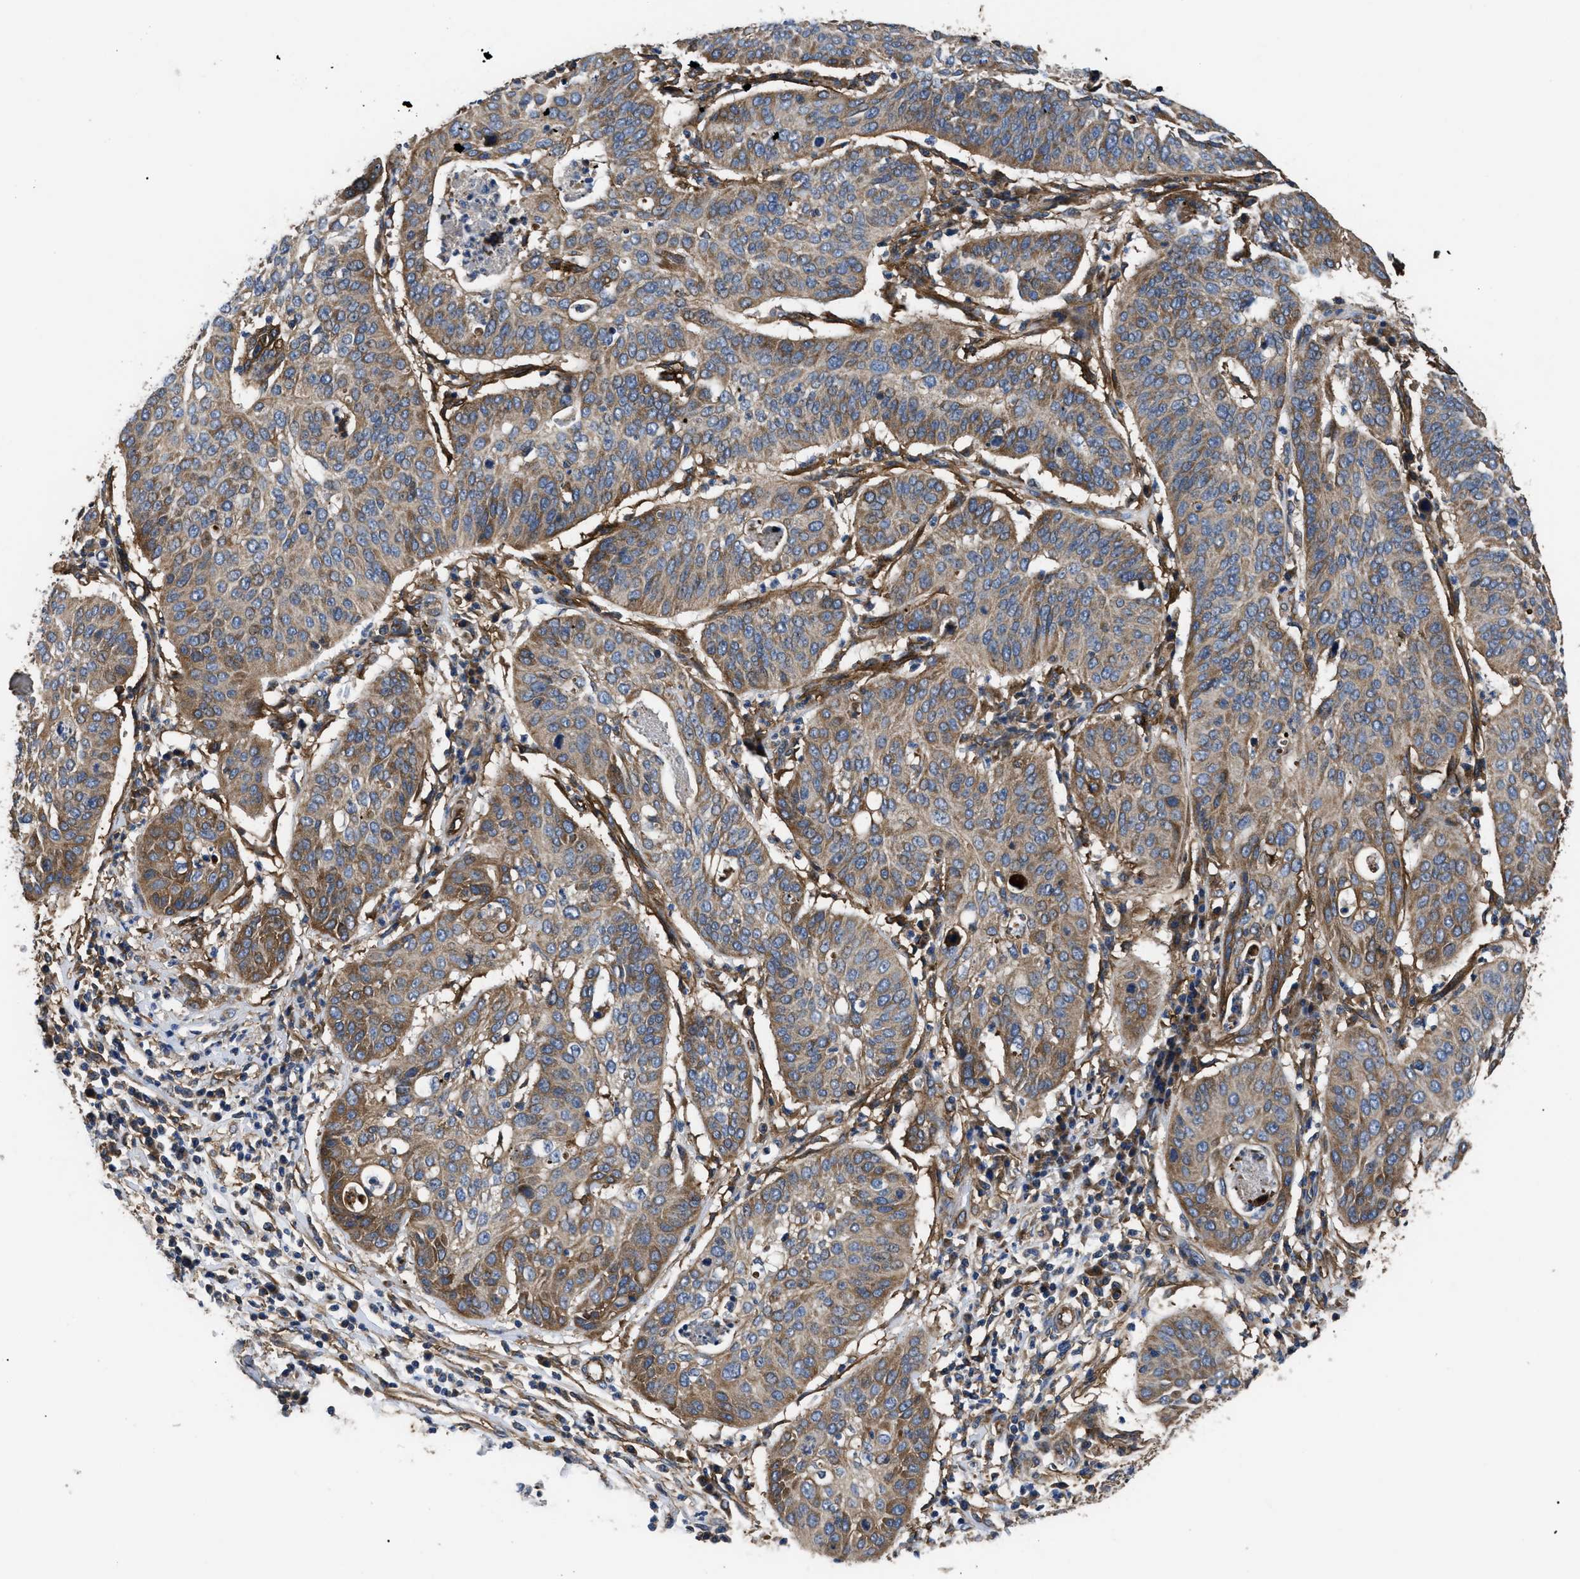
{"staining": {"intensity": "moderate", "quantity": ">75%", "location": "cytoplasmic/membranous"}, "tissue": "cervical cancer", "cell_type": "Tumor cells", "image_type": "cancer", "snomed": [{"axis": "morphology", "description": "Normal tissue, NOS"}, {"axis": "morphology", "description": "Squamous cell carcinoma, NOS"}, {"axis": "topography", "description": "Cervix"}], "caption": "Squamous cell carcinoma (cervical) was stained to show a protein in brown. There is medium levels of moderate cytoplasmic/membranous staining in approximately >75% of tumor cells. (DAB (3,3'-diaminobenzidine) = brown stain, brightfield microscopy at high magnification).", "gene": "NT5E", "patient": {"sex": "female", "age": 39}}